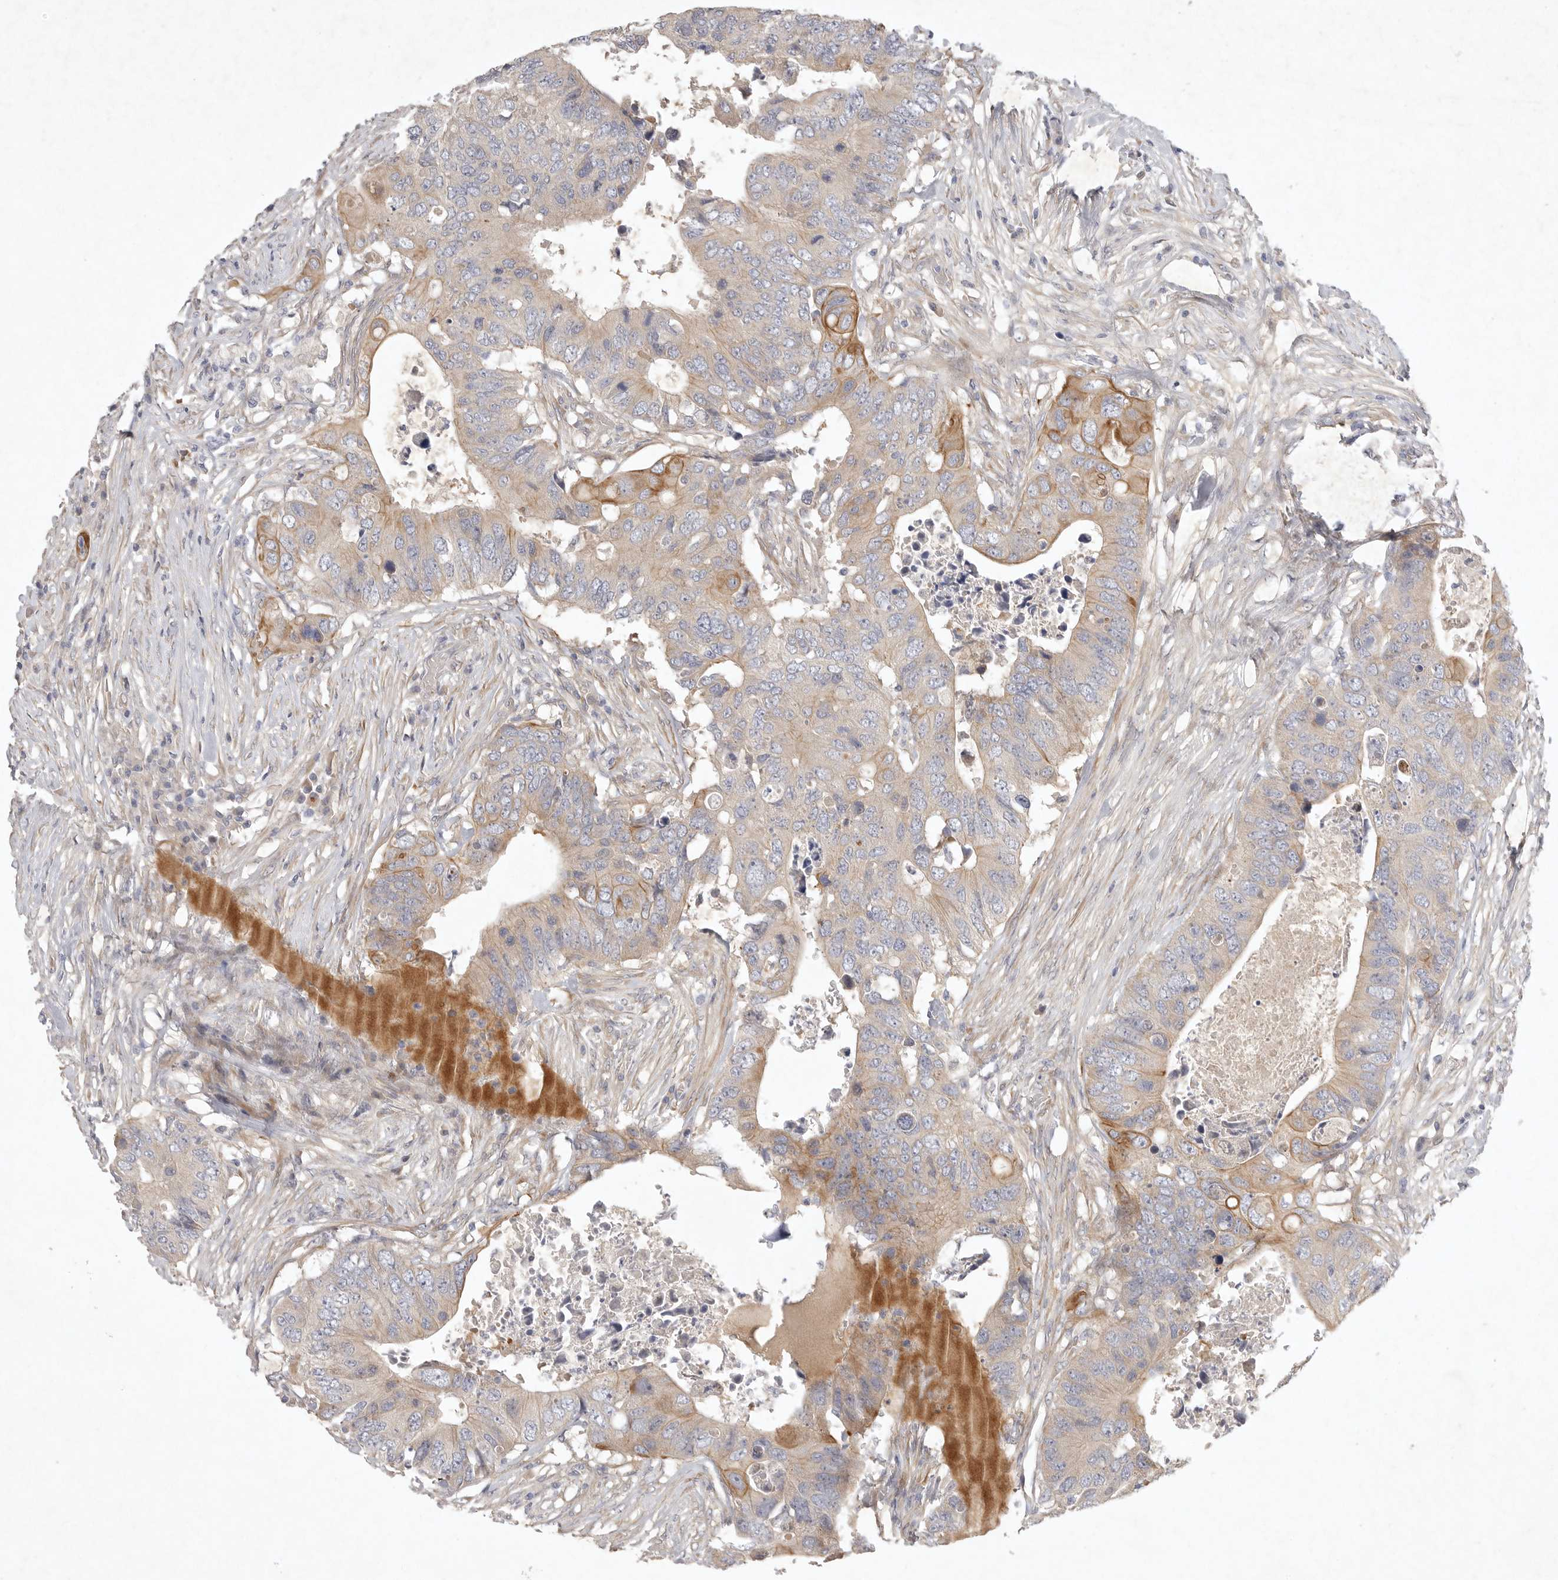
{"staining": {"intensity": "moderate", "quantity": "<25%", "location": "cytoplasmic/membranous"}, "tissue": "colorectal cancer", "cell_type": "Tumor cells", "image_type": "cancer", "snomed": [{"axis": "morphology", "description": "Adenocarcinoma, NOS"}, {"axis": "topography", "description": "Colon"}], "caption": "This photomicrograph demonstrates colorectal adenocarcinoma stained with IHC to label a protein in brown. The cytoplasmic/membranous of tumor cells show moderate positivity for the protein. Nuclei are counter-stained blue.", "gene": "BZW2", "patient": {"sex": "male", "age": 71}}